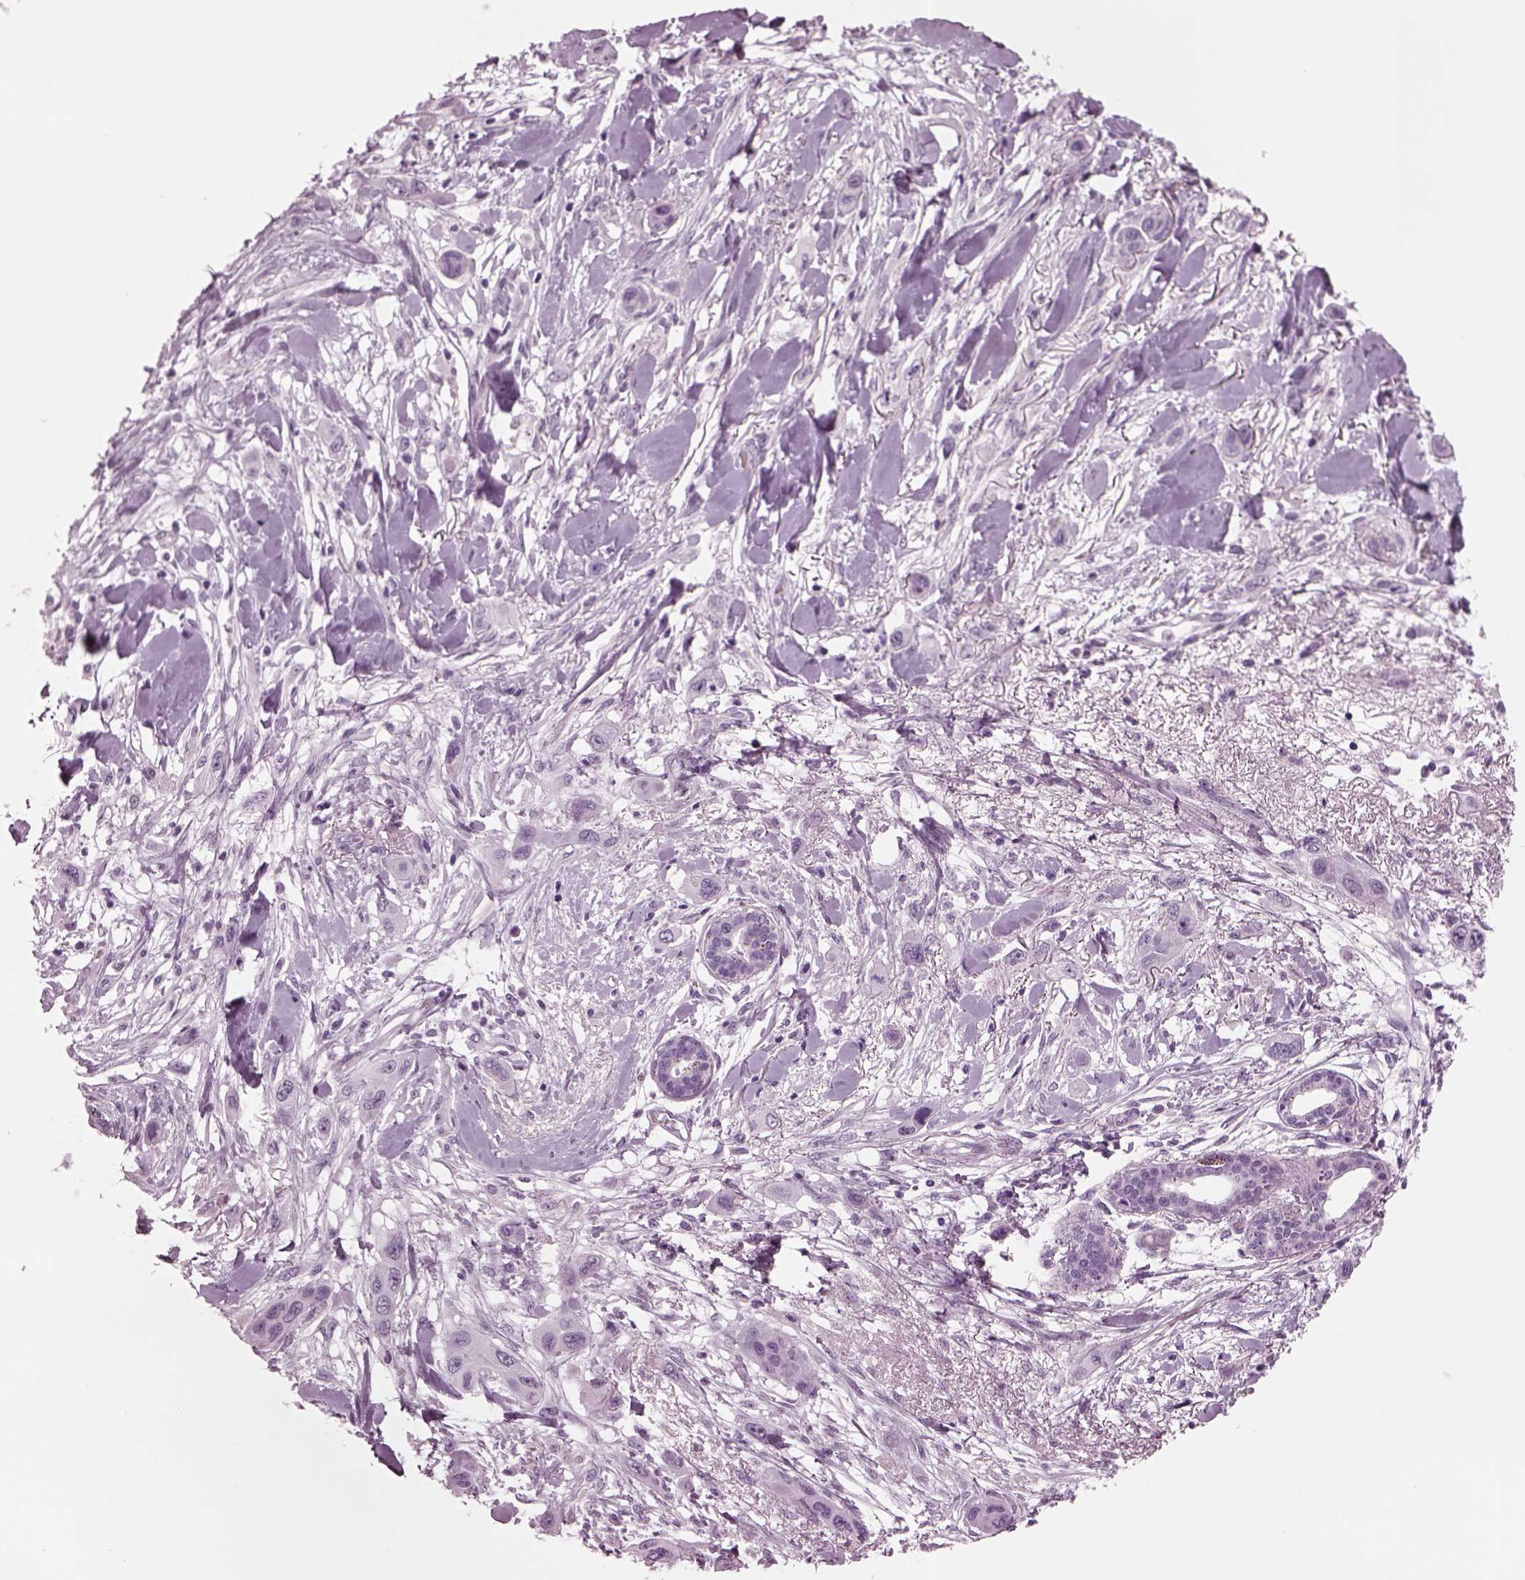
{"staining": {"intensity": "negative", "quantity": "none", "location": "none"}, "tissue": "skin cancer", "cell_type": "Tumor cells", "image_type": "cancer", "snomed": [{"axis": "morphology", "description": "Squamous cell carcinoma, NOS"}, {"axis": "topography", "description": "Skin"}], "caption": "Tumor cells show no significant protein staining in squamous cell carcinoma (skin). (DAB immunohistochemistry, high magnification).", "gene": "TPPP2", "patient": {"sex": "male", "age": 79}}